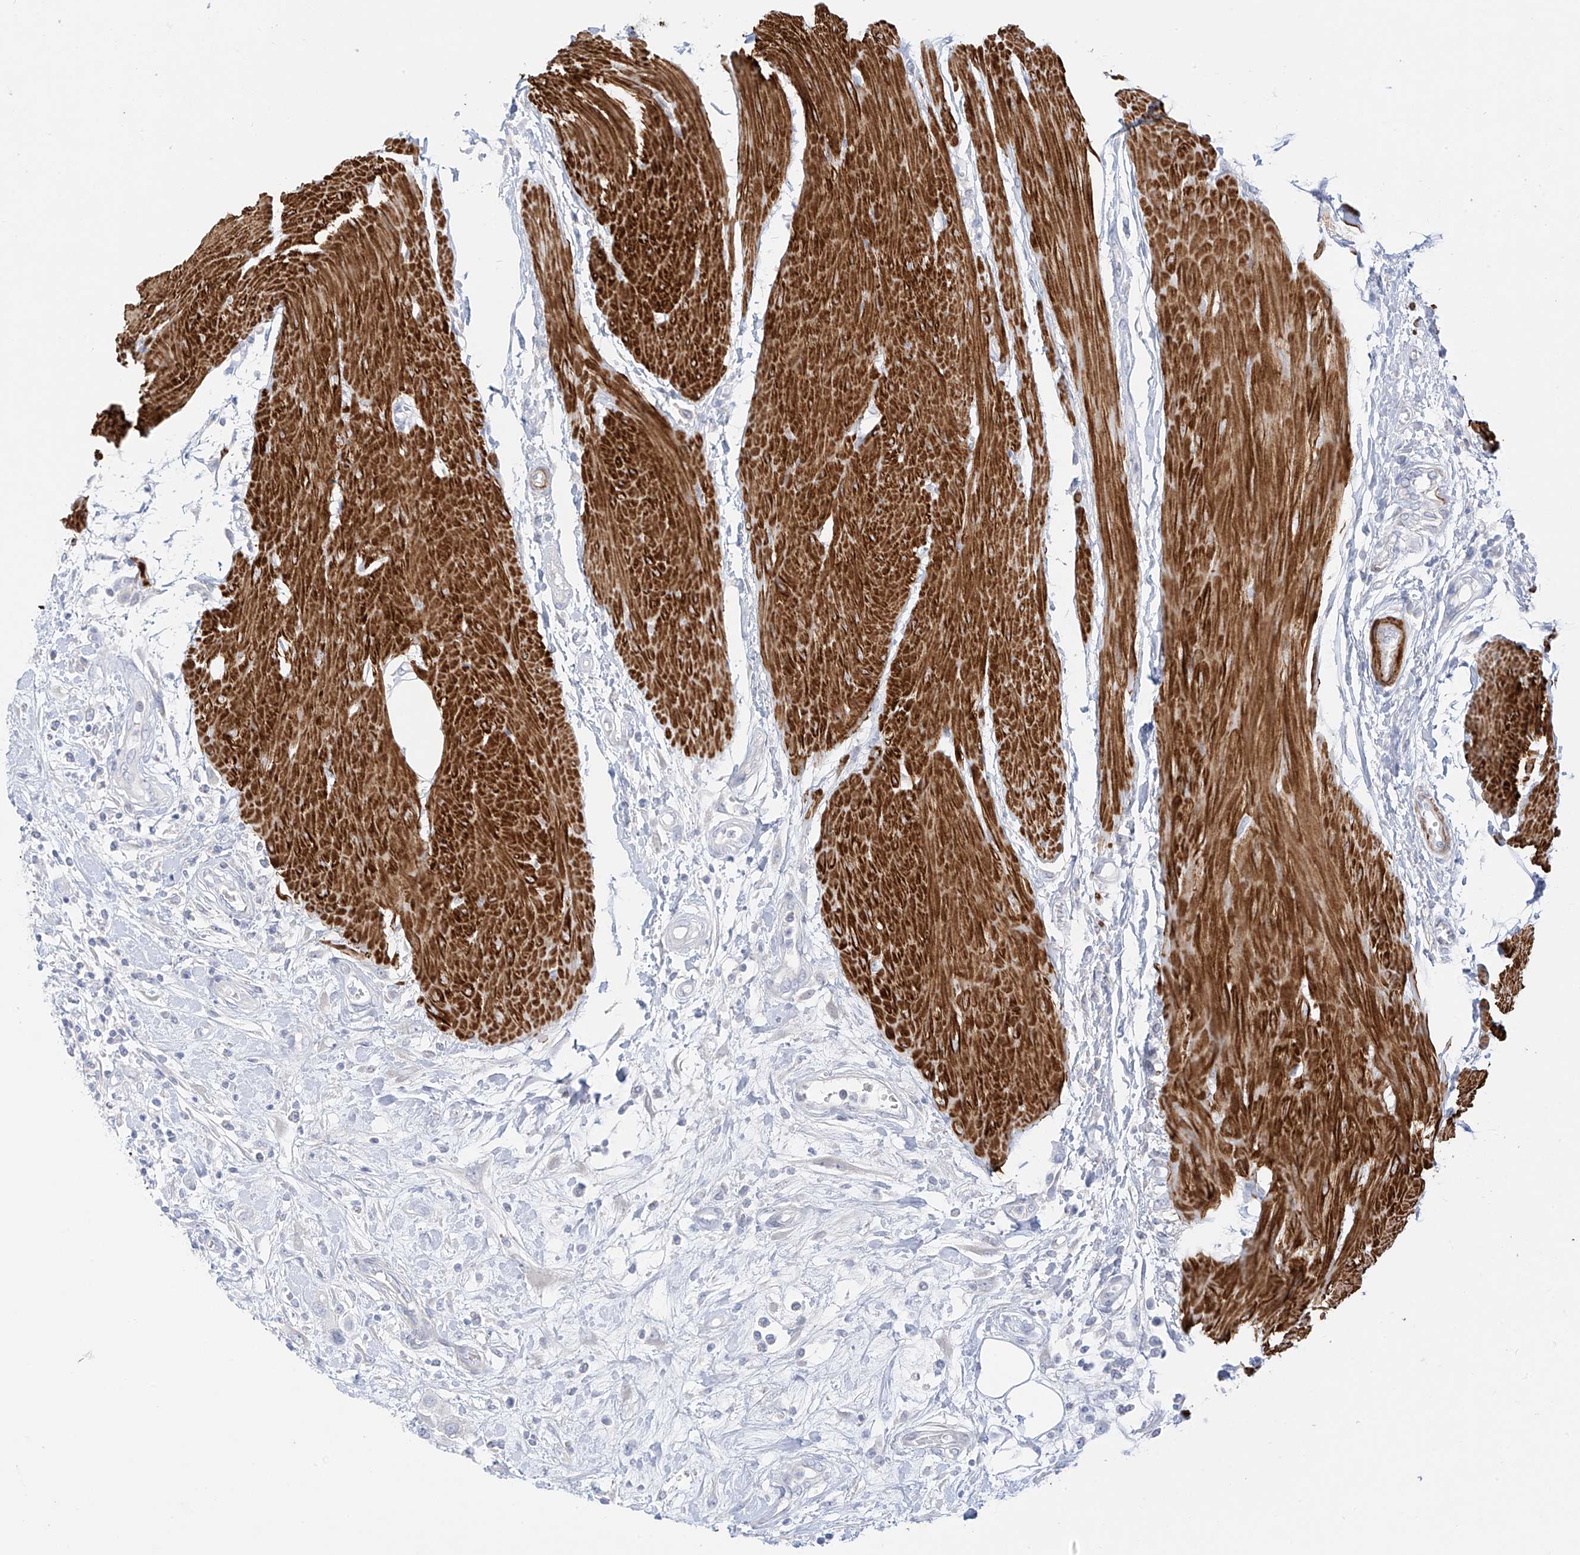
{"staining": {"intensity": "negative", "quantity": "none", "location": "none"}, "tissue": "urothelial cancer", "cell_type": "Tumor cells", "image_type": "cancer", "snomed": [{"axis": "morphology", "description": "Urothelial carcinoma, High grade"}, {"axis": "topography", "description": "Urinary bladder"}], "caption": "IHC photomicrograph of high-grade urothelial carcinoma stained for a protein (brown), which demonstrates no staining in tumor cells.", "gene": "ST3GAL5", "patient": {"sex": "male", "age": 50}}